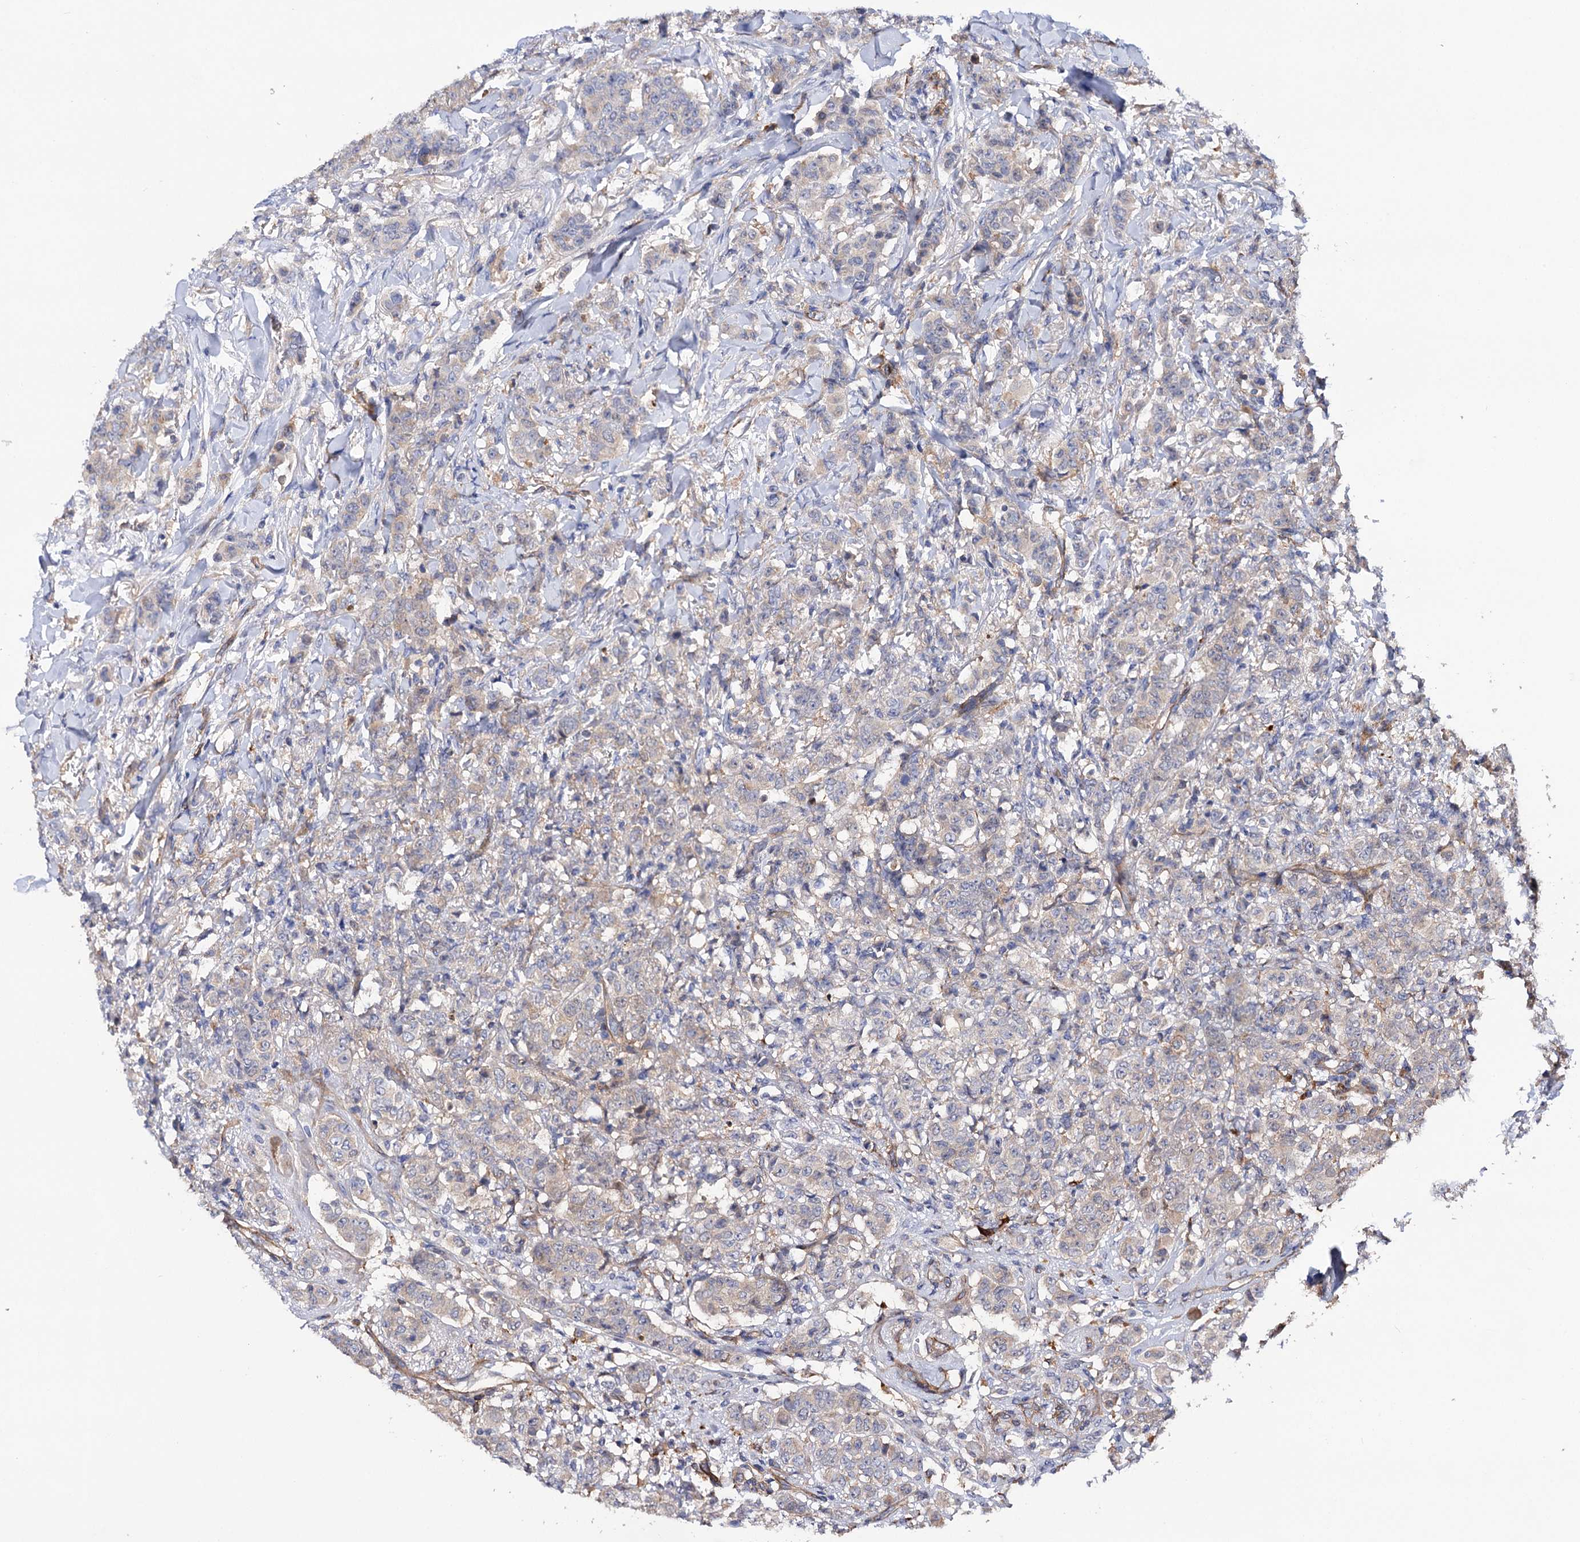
{"staining": {"intensity": "negative", "quantity": "none", "location": "none"}, "tissue": "breast cancer", "cell_type": "Tumor cells", "image_type": "cancer", "snomed": [{"axis": "morphology", "description": "Duct carcinoma"}, {"axis": "topography", "description": "Breast"}], "caption": "A histopathology image of breast intraductal carcinoma stained for a protein displays no brown staining in tumor cells.", "gene": "CSAD", "patient": {"sex": "female", "age": 40}}